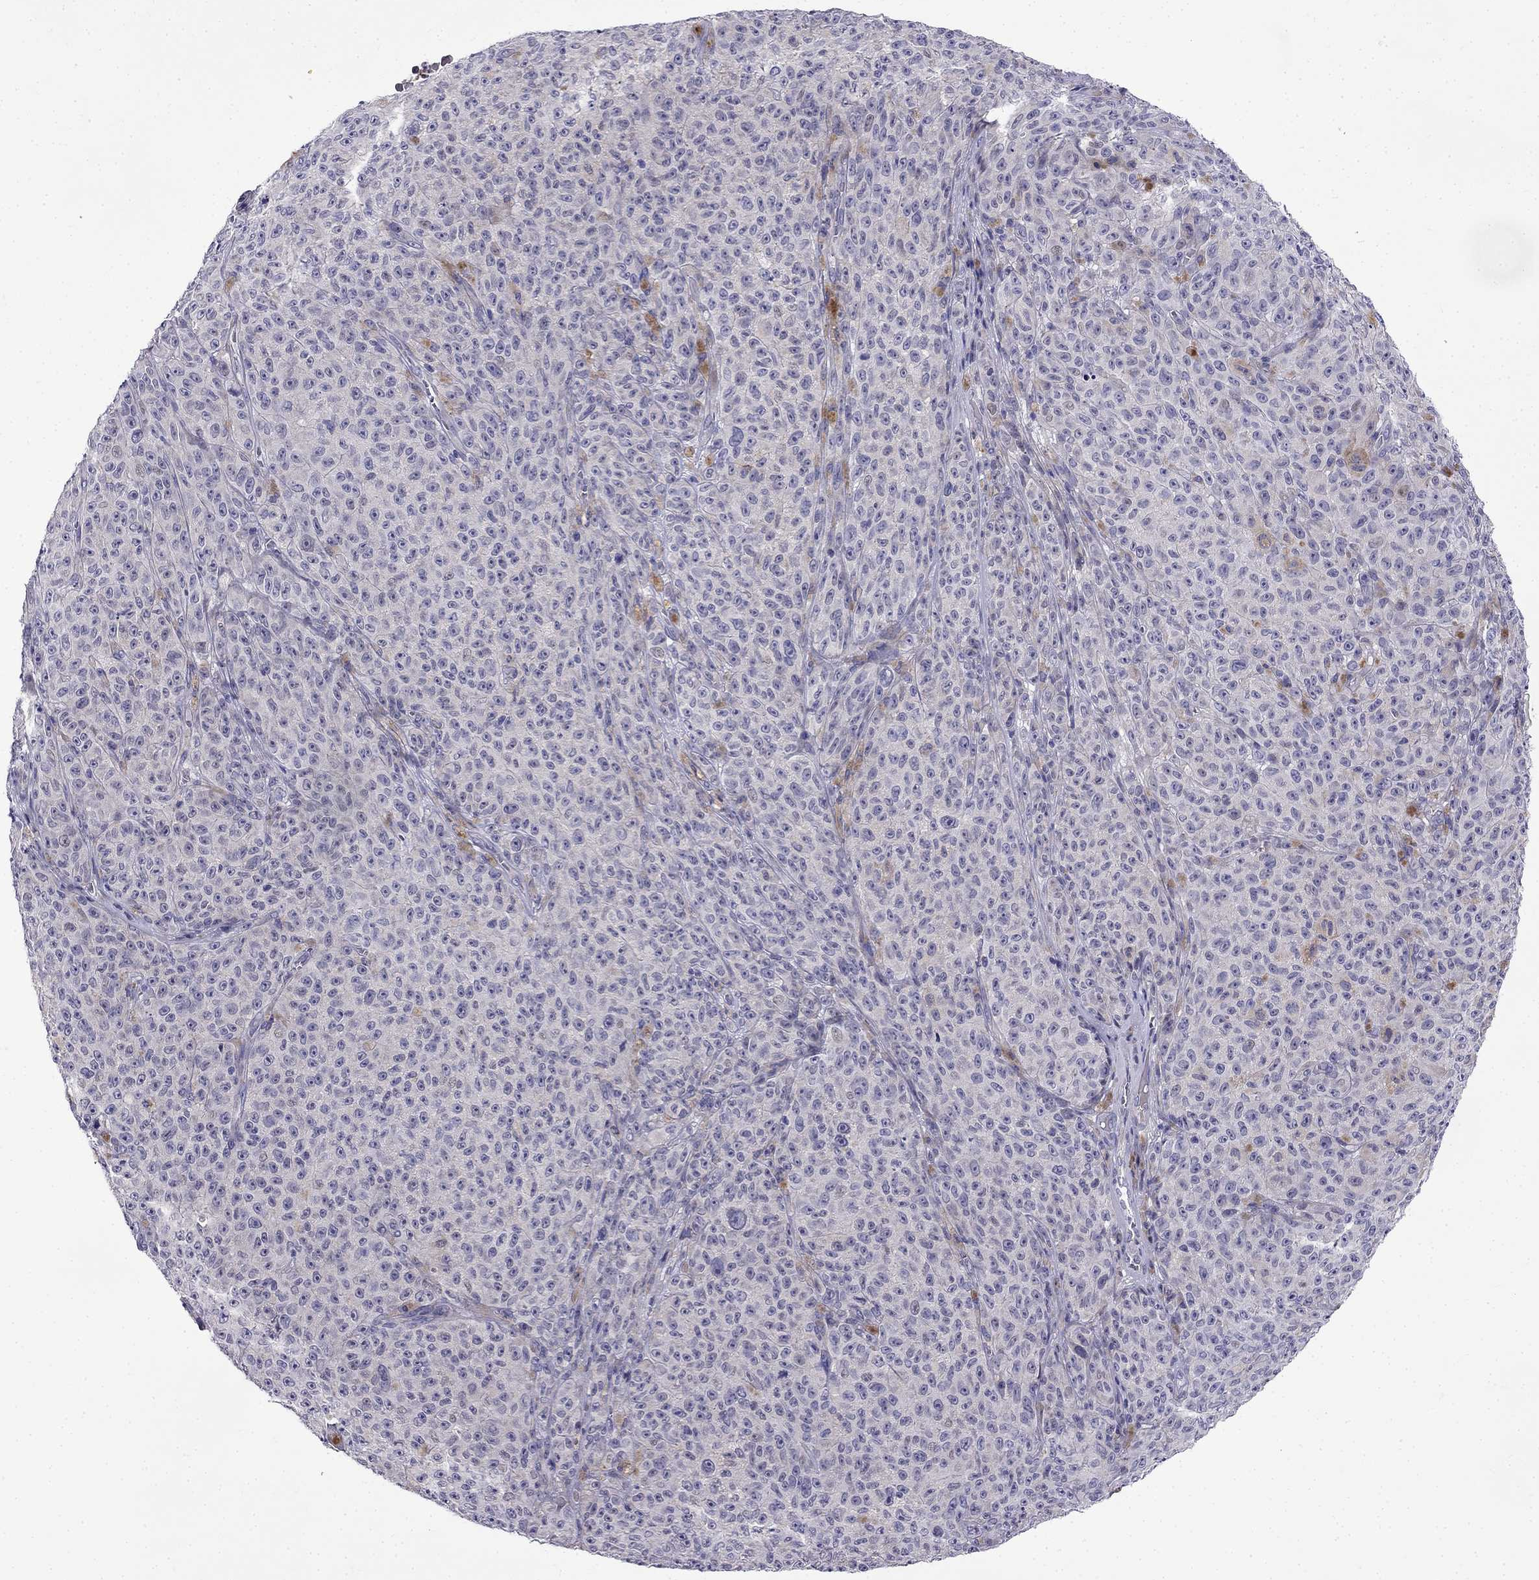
{"staining": {"intensity": "negative", "quantity": "none", "location": "none"}, "tissue": "melanoma", "cell_type": "Tumor cells", "image_type": "cancer", "snomed": [{"axis": "morphology", "description": "Malignant melanoma, NOS"}, {"axis": "topography", "description": "Skin"}], "caption": "High magnification brightfield microscopy of malignant melanoma stained with DAB (3,3'-diaminobenzidine) (brown) and counterstained with hematoxylin (blue): tumor cells show no significant expression. (Immunohistochemistry, brightfield microscopy, high magnification).", "gene": "PI16", "patient": {"sex": "female", "age": 82}}